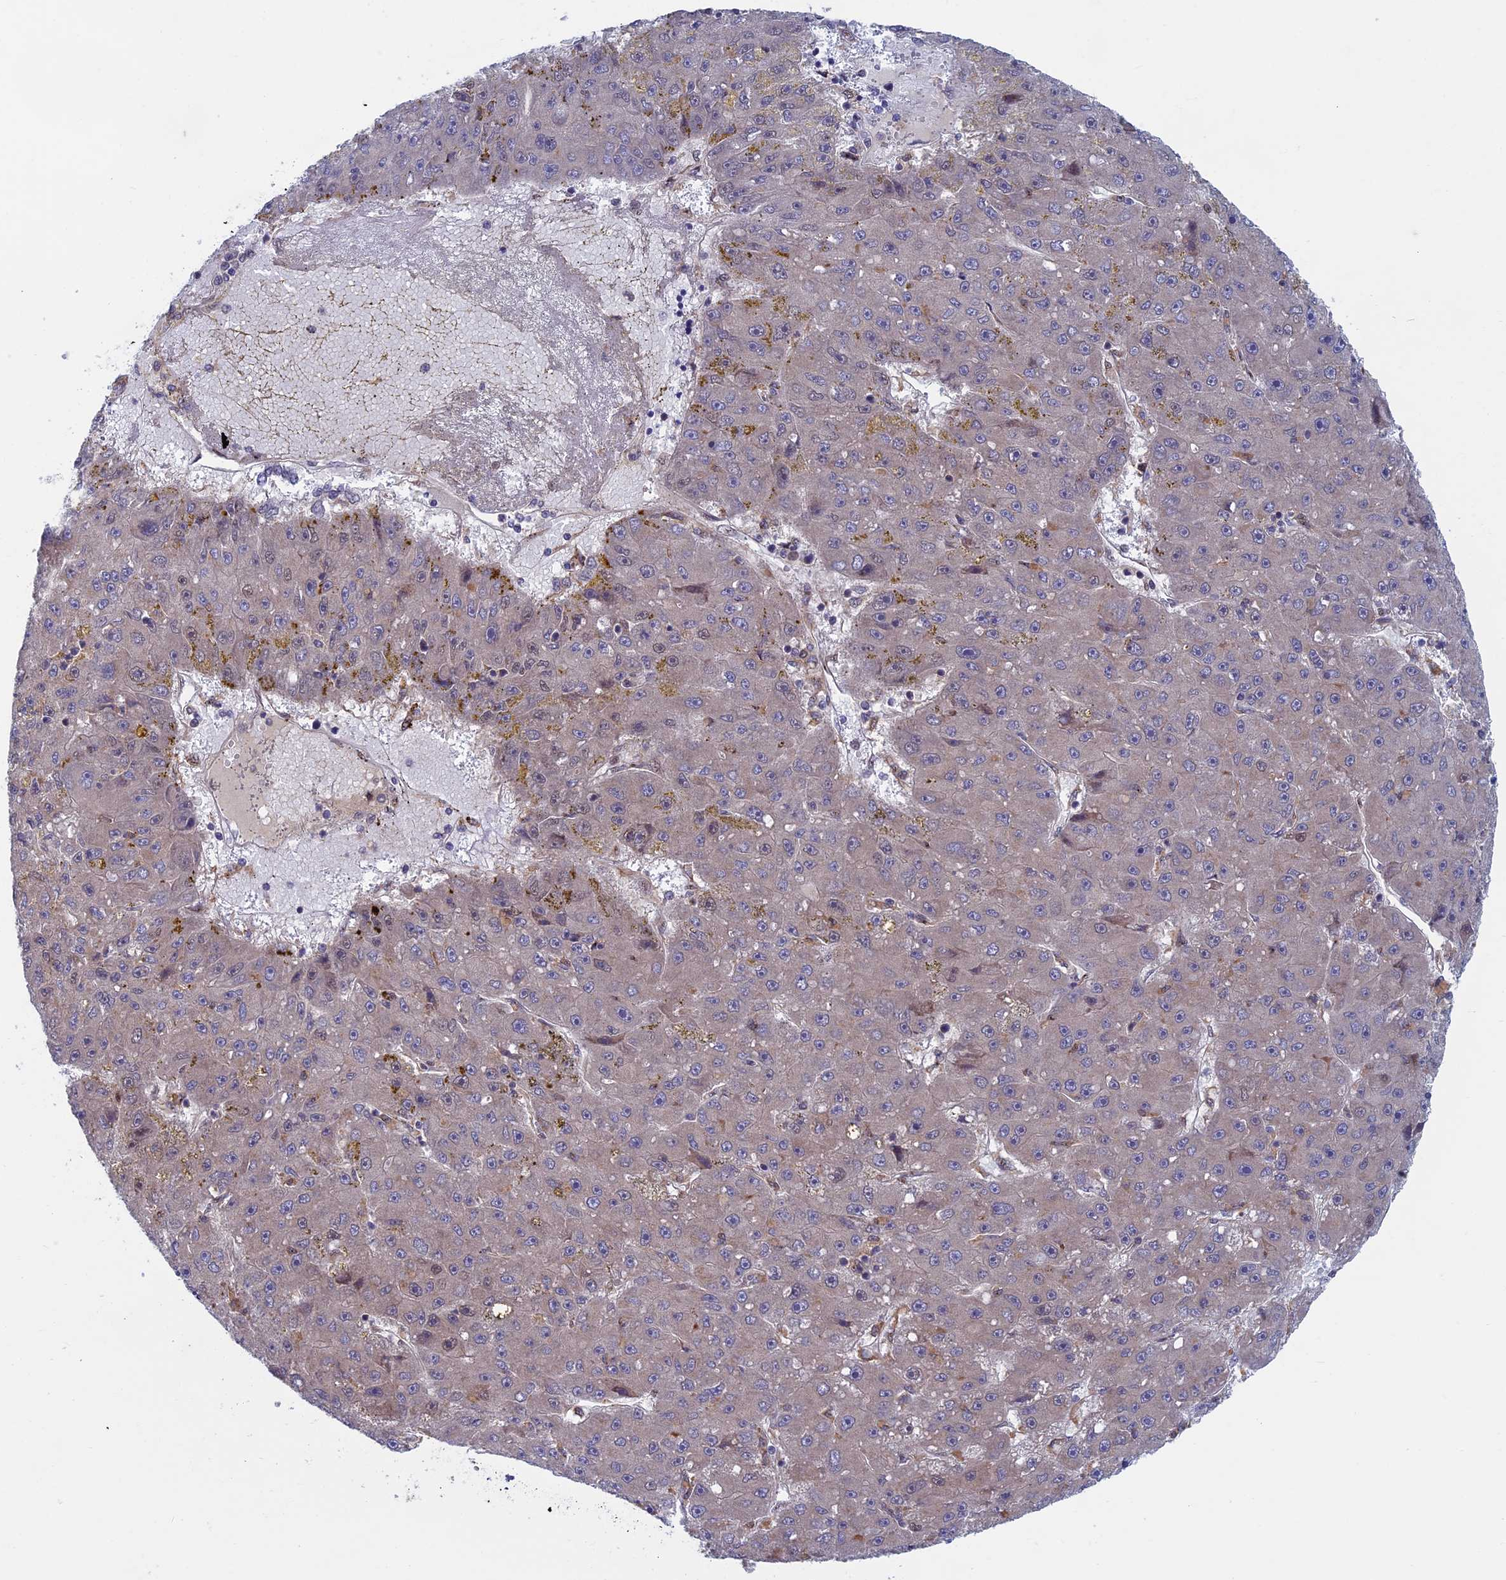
{"staining": {"intensity": "weak", "quantity": "<25%", "location": "cytoplasmic/membranous"}, "tissue": "liver cancer", "cell_type": "Tumor cells", "image_type": "cancer", "snomed": [{"axis": "morphology", "description": "Carcinoma, Hepatocellular, NOS"}, {"axis": "topography", "description": "Liver"}], "caption": "Liver cancer was stained to show a protein in brown. There is no significant staining in tumor cells.", "gene": "FADS1", "patient": {"sex": "male", "age": 67}}